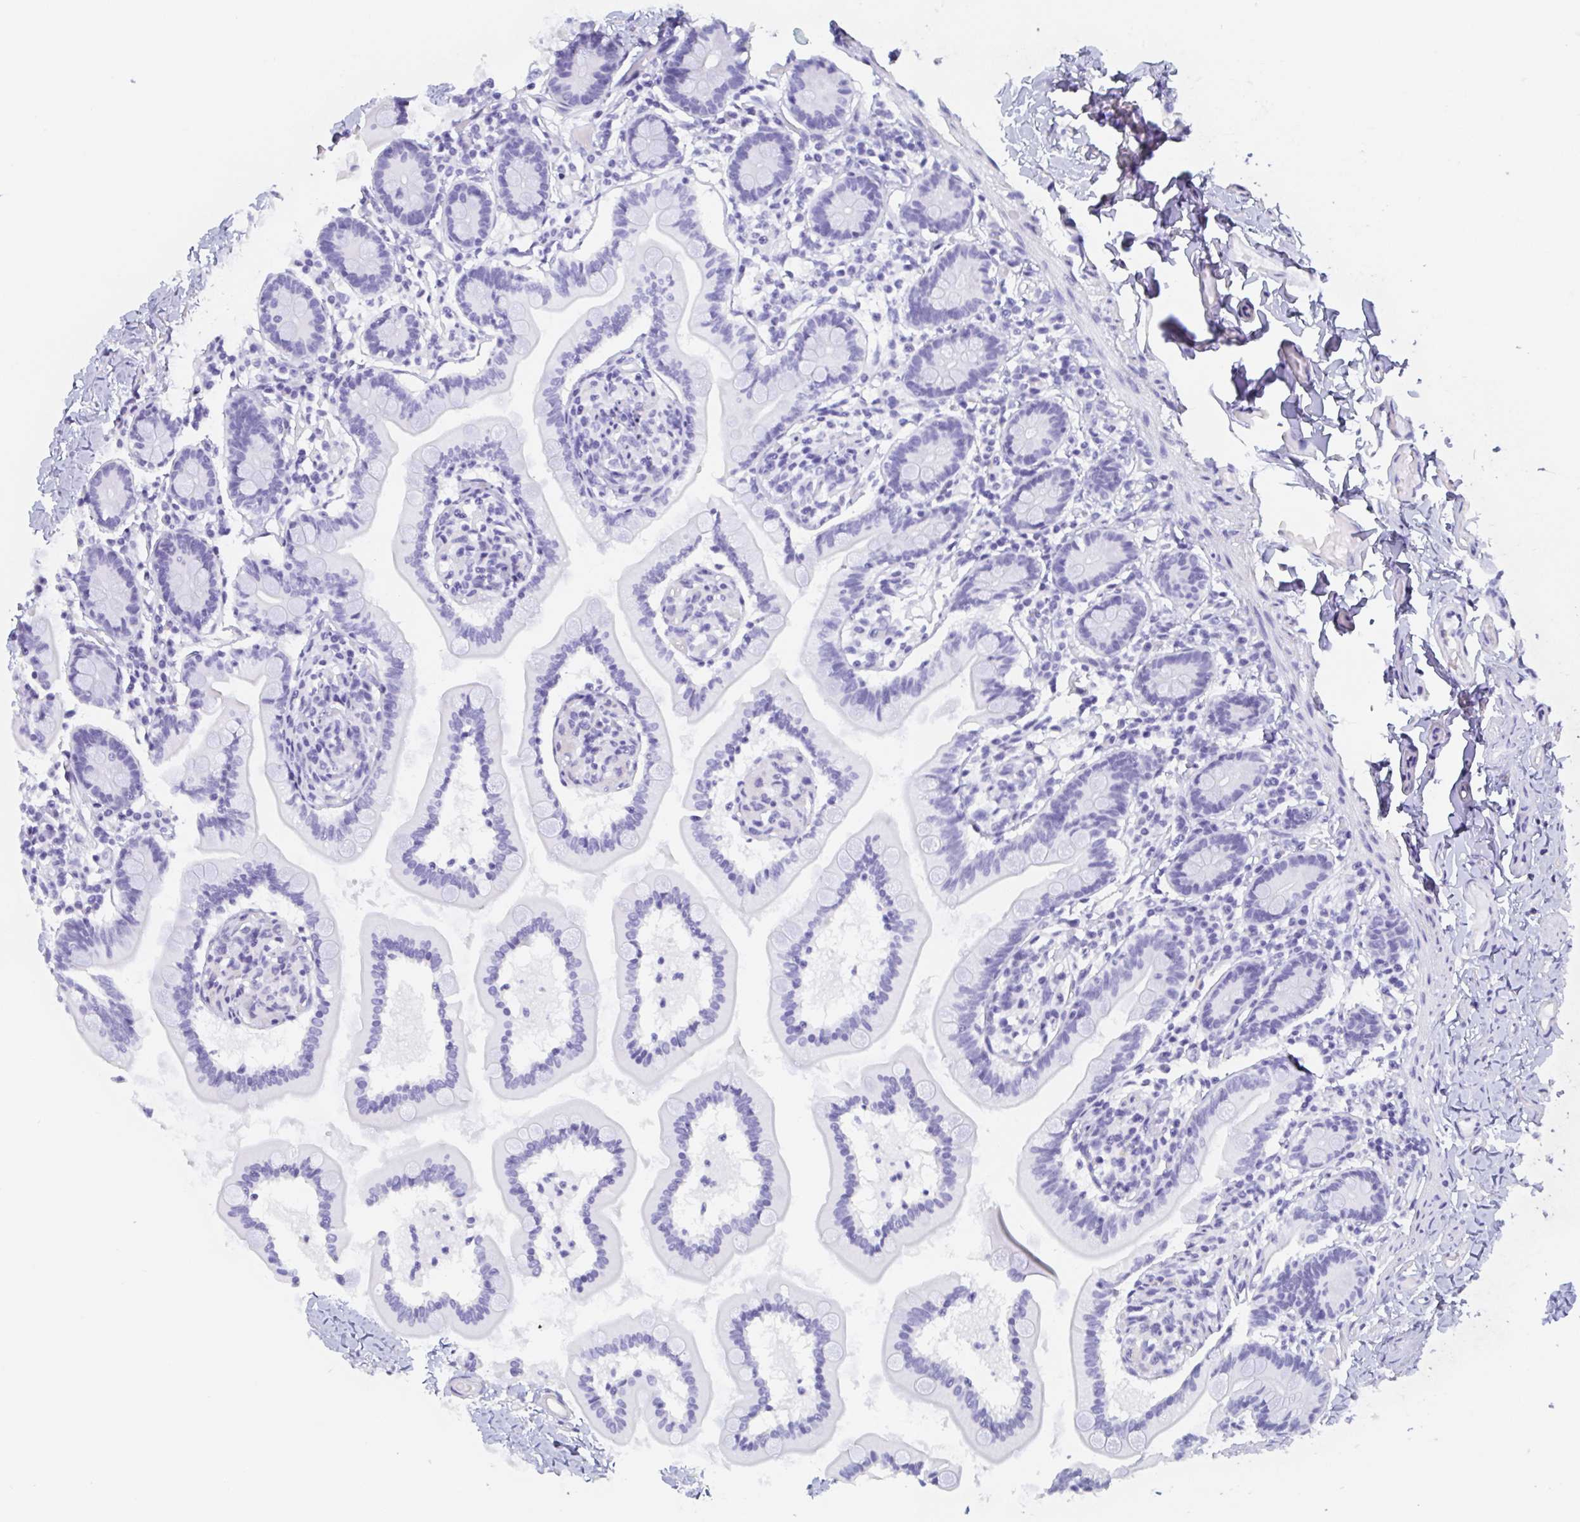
{"staining": {"intensity": "negative", "quantity": "none", "location": "none"}, "tissue": "small intestine", "cell_type": "Glandular cells", "image_type": "normal", "snomed": [{"axis": "morphology", "description": "Normal tissue, NOS"}, {"axis": "topography", "description": "Small intestine"}], "caption": "Benign small intestine was stained to show a protein in brown. There is no significant expression in glandular cells. The staining was performed using DAB to visualize the protein expression in brown, while the nuclei were stained in blue with hematoxylin (Magnification: 20x).", "gene": "POU2F3", "patient": {"sex": "female", "age": 64}}